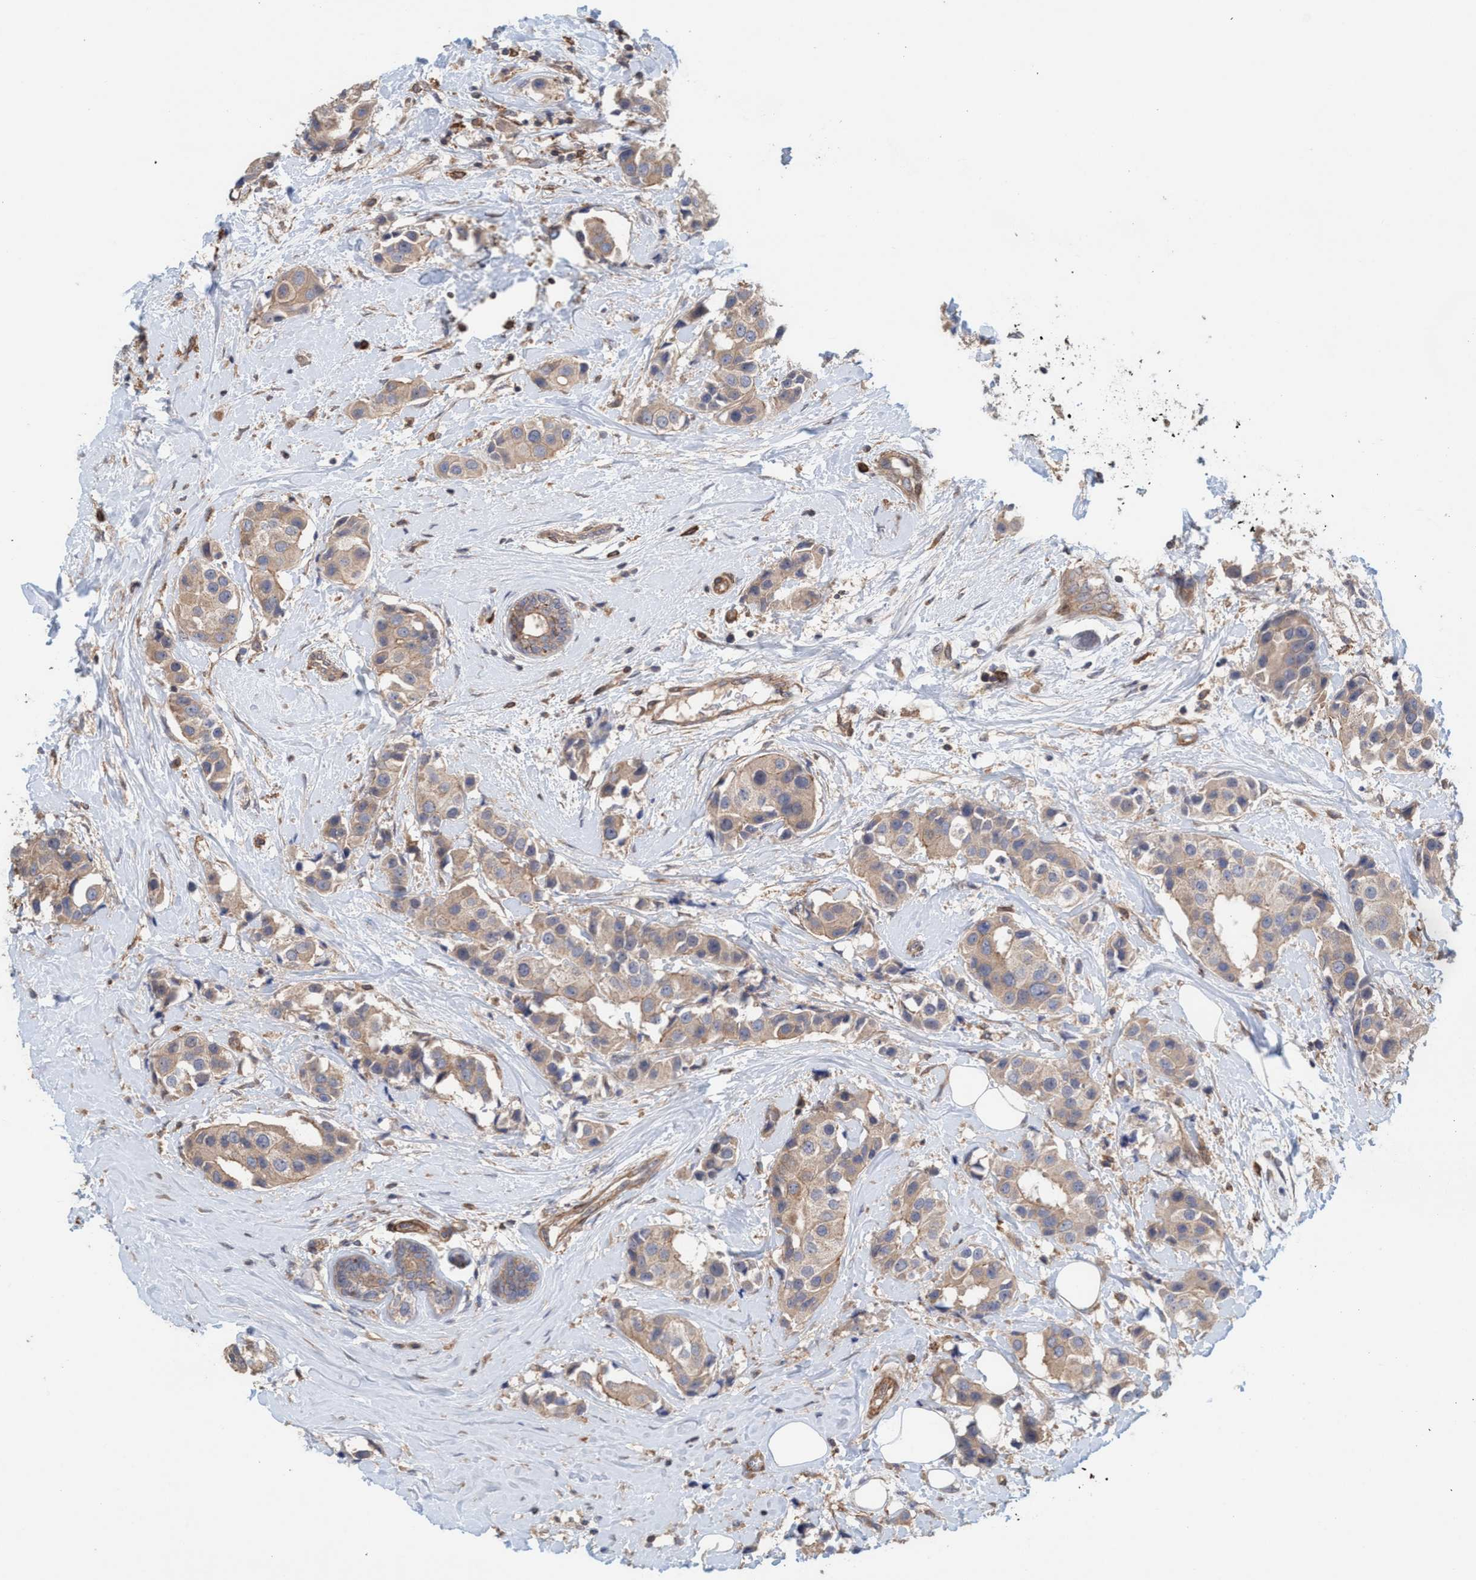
{"staining": {"intensity": "moderate", "quantity": ">75%", "location": "cytoplasmic/membranous"}, "tissue": "breast cancer", "cell_type": "Tumor cells", "image_type": "cancer", "snomed": [{"axis": "morphology", "description": "Normal tissue, NOS"}, {"axis": "morphology", "description": "Duct carcinoma"}, {"axis": "topography", "description": "Breast"}], "caption": "About >75% of tumor cells in human breast intraductal carcinoma show moderate cytoplasmic/membranous protein staining as visualized by brown immunohistochemical staining.", "gene": "SPECC1", "patient": {"sex": "female", "age": 39}}